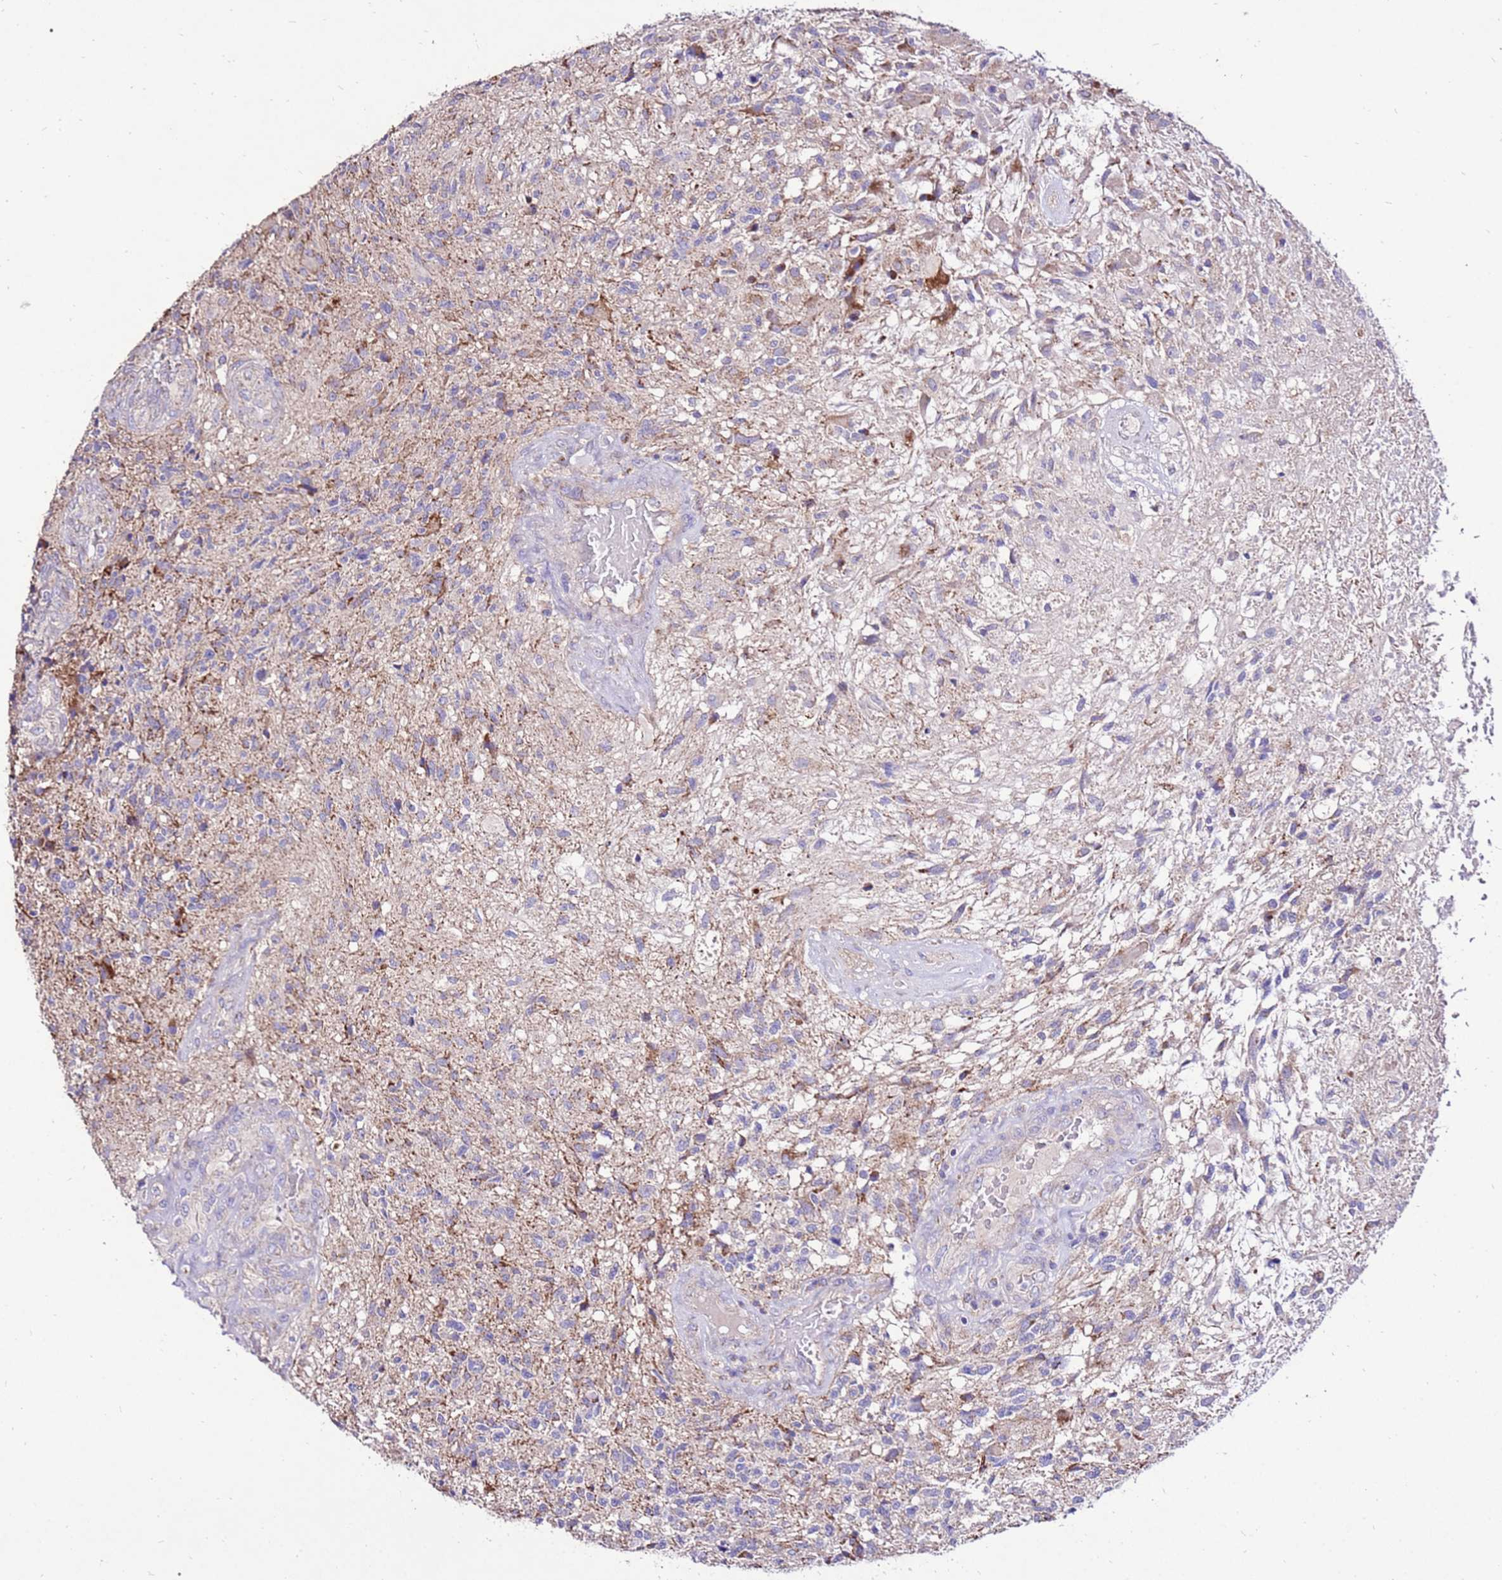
{"staining": {"intensity": "moderate", "quantity": "<25%", "location": "cytoplasmic/membranous"}, "tissue": "glioma", "cell_type": "Tumor cells", "image_type": "cancer", "snomed": [{"axis": "morphology", "description": "Glioma, malignant, High grade"}, {"axis": "topography", "description": "Brain"}], "caption": "Moderate cytoplasmic/membranous staining for a protein is appreciated in approximately <25% of tumor cells of malignant high-grade glioma using IHC.", "gene": "TMEM106C", "patient": {"sex": "male", "age": 56}}